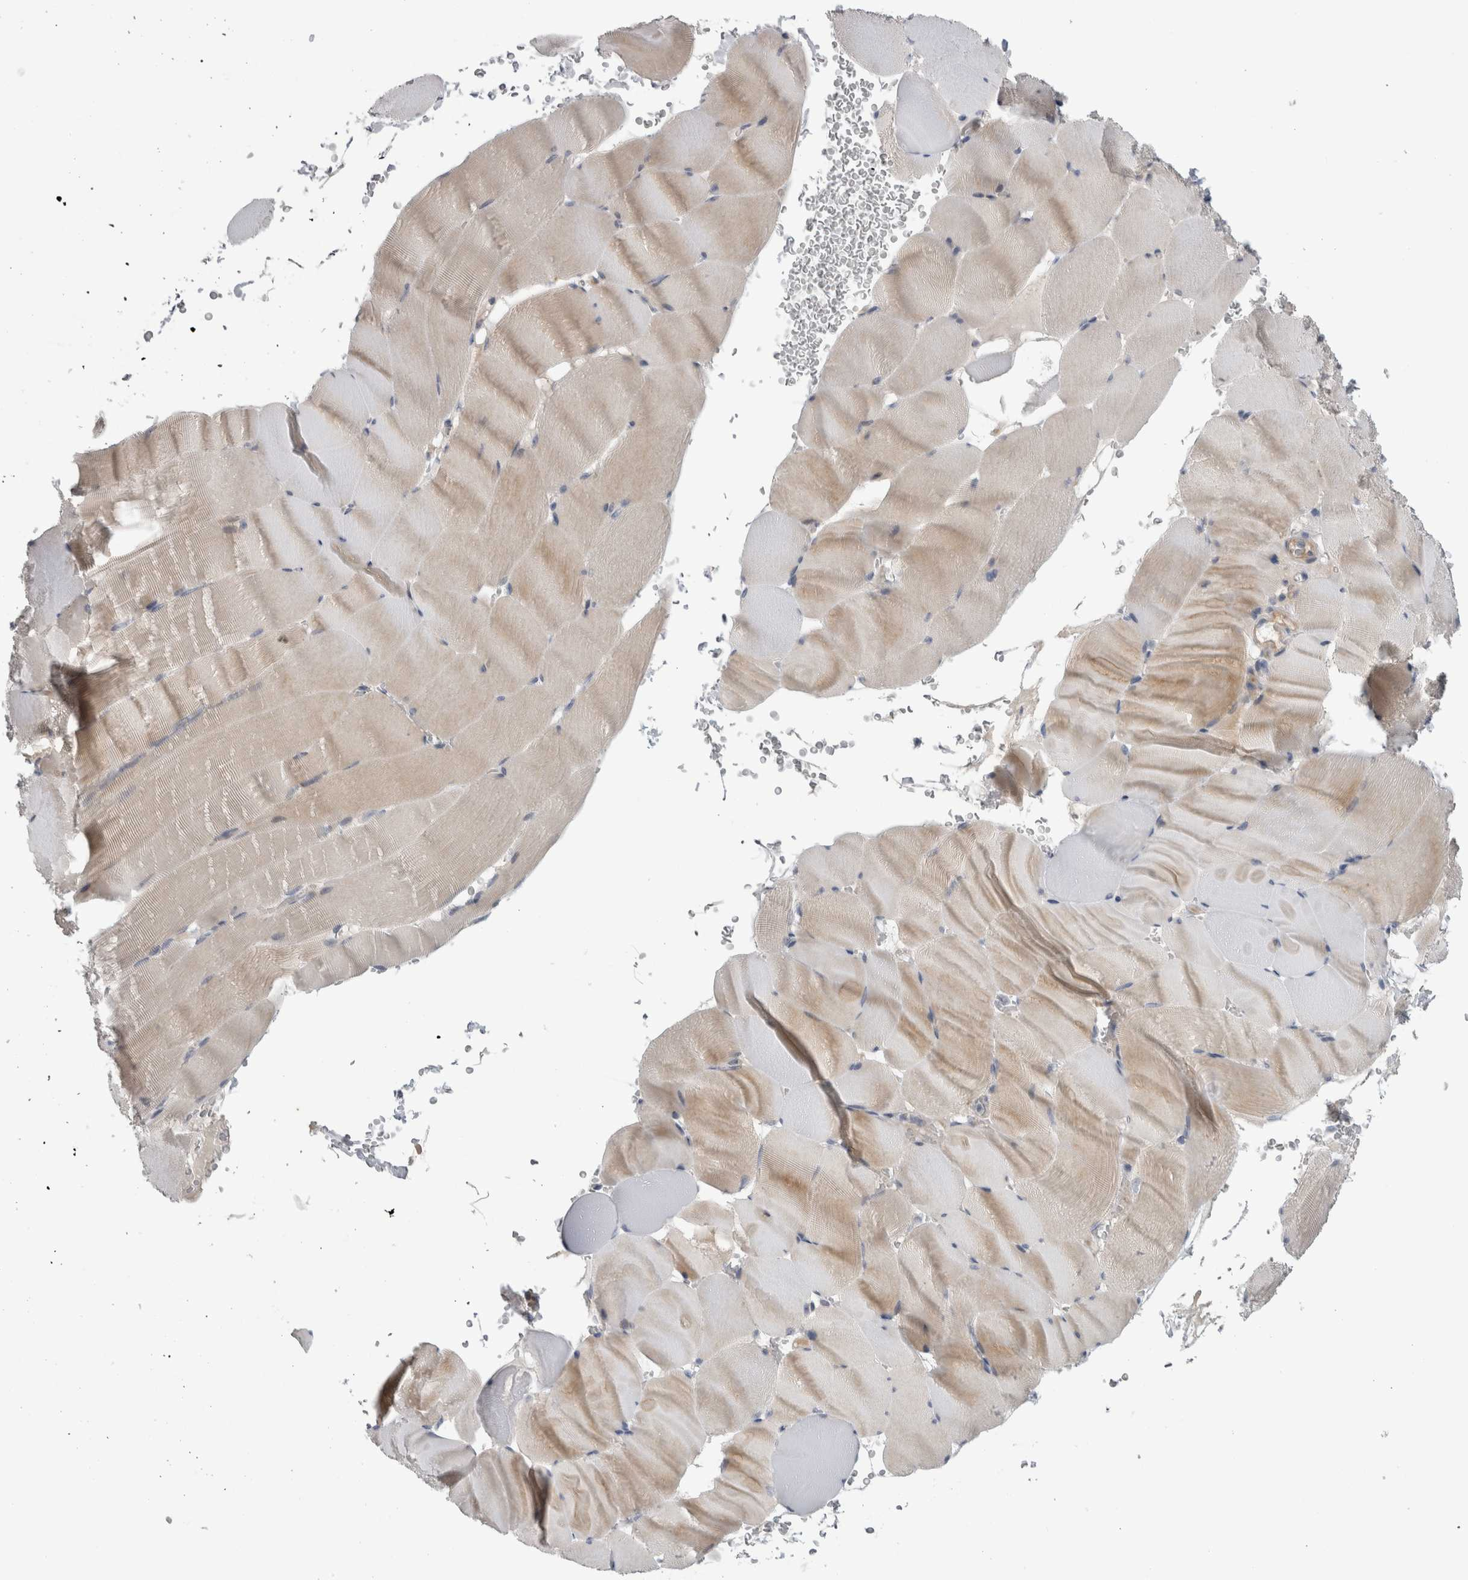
{"staining": {"intensity": "weak", "quantity": "25%-75%", "location": "cytoplasmic/membranous"}, "tissue": "skeletal muscle", "cell_type": "Myocytes", "image_type": "normal", "snomed": [{"axis": "morphology", "description": "Normal tissue, NOS"}, {"axis": "topography", "description": "Skeletal muscle"}], "caption": "Immunohistochemical staining of unremarkable human skeletal muscle displays low levels of weak cytoplasmic/membranous expression in about 25%-75% of myocytes.", "gene": "ADAM2", "patient": {"sex": "male", "age": 62}}